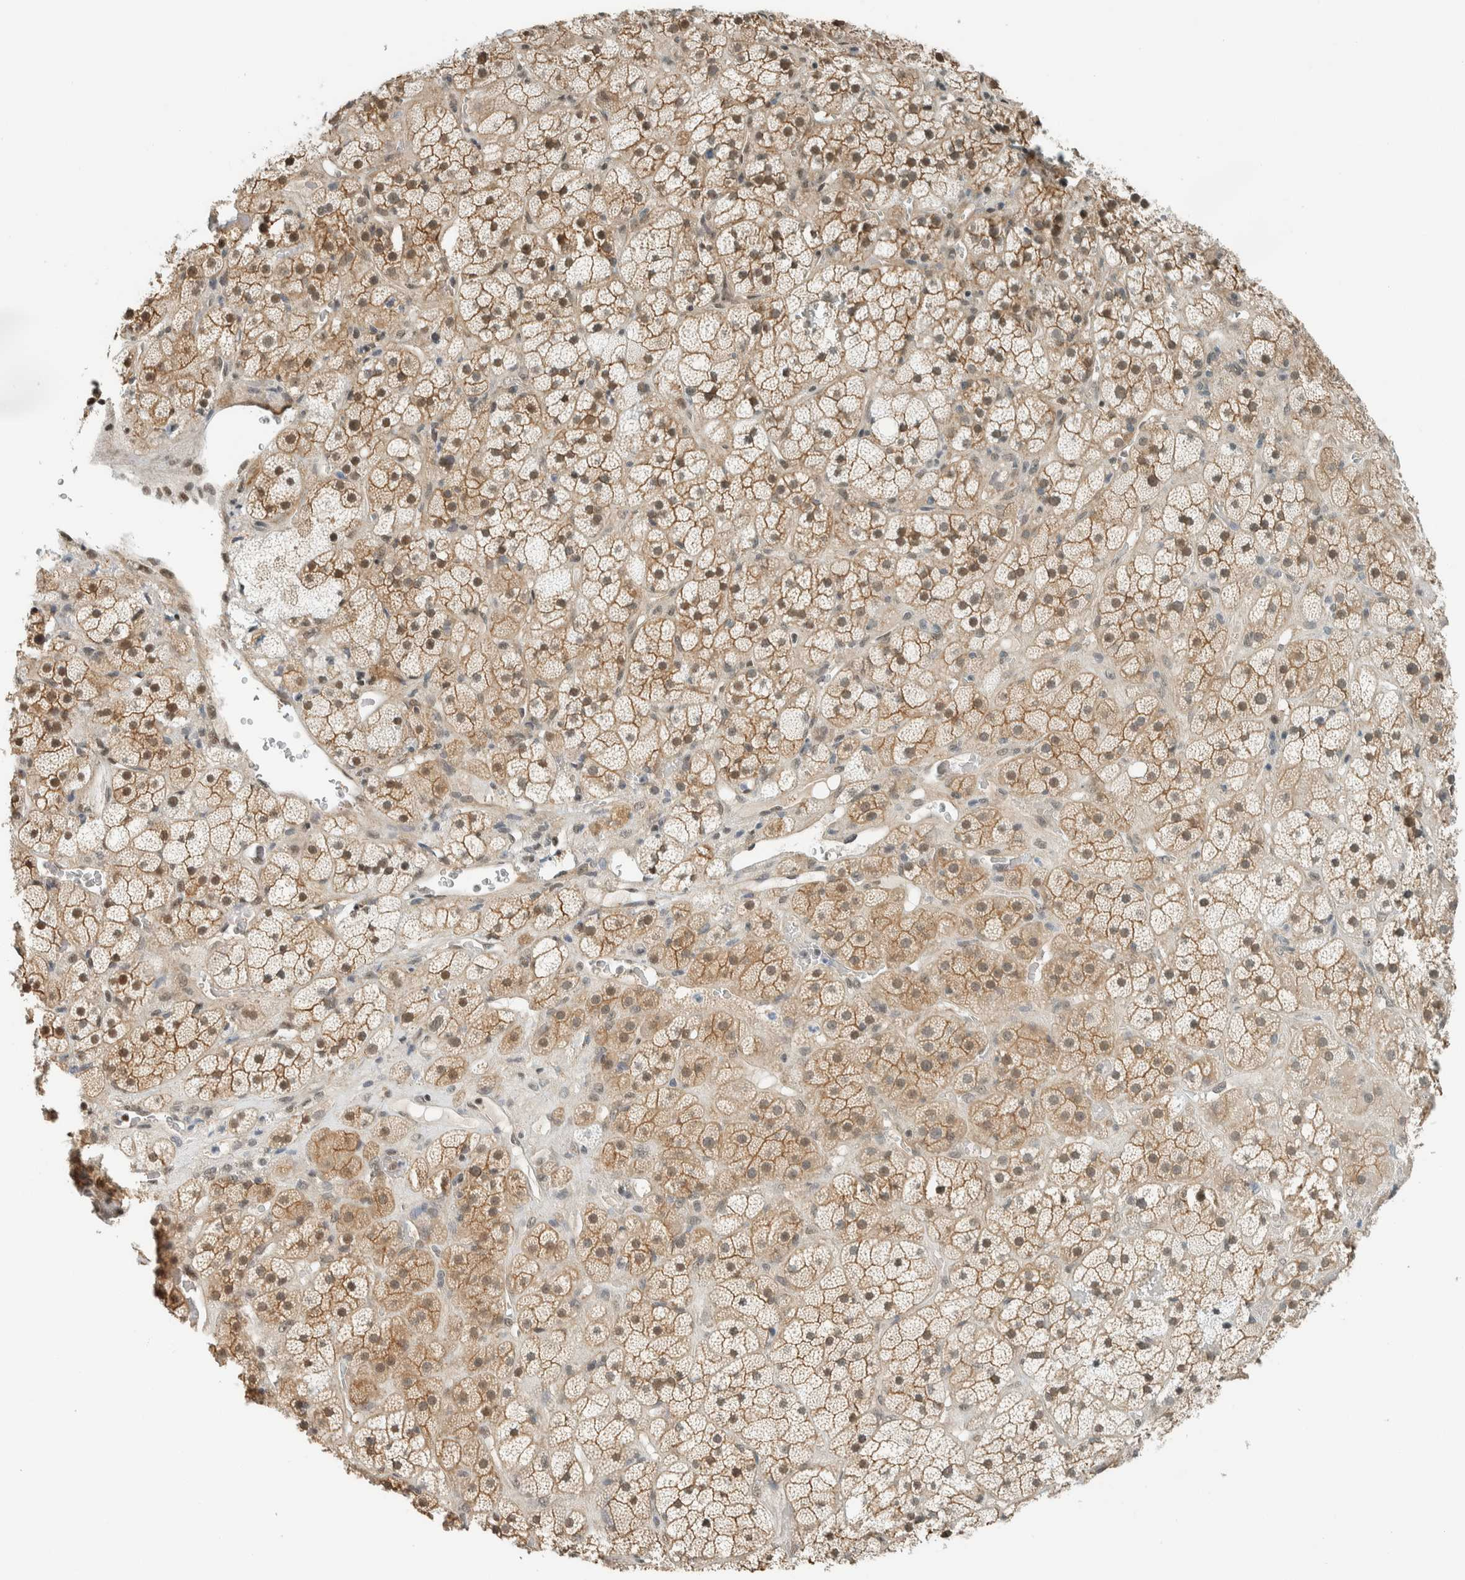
{"staining": {"intensity": "moderate", "quantity": ">75%", "location": "cytoplasmic/membranous,nuclear"}, "tissue": "adrenal gland", "cell_type": "Glandular cells", "image_type": "normal", "snomed": [{"axis": "morphology", "description": "Normal tissue, NOS"}, {"axis": "topography", "description": "Adrenal gland"}], "caption": "Immunohistochemistry photomicrograph of unremarkable adrenal gland stained for a protein (brown), which shows medium levels of moderate cytoplasmic/membranous,nuclear expression in approximately >75% of glandular cells.", "gene": "NIBAN2", "patient": {"sex": "male", "age": 57}}